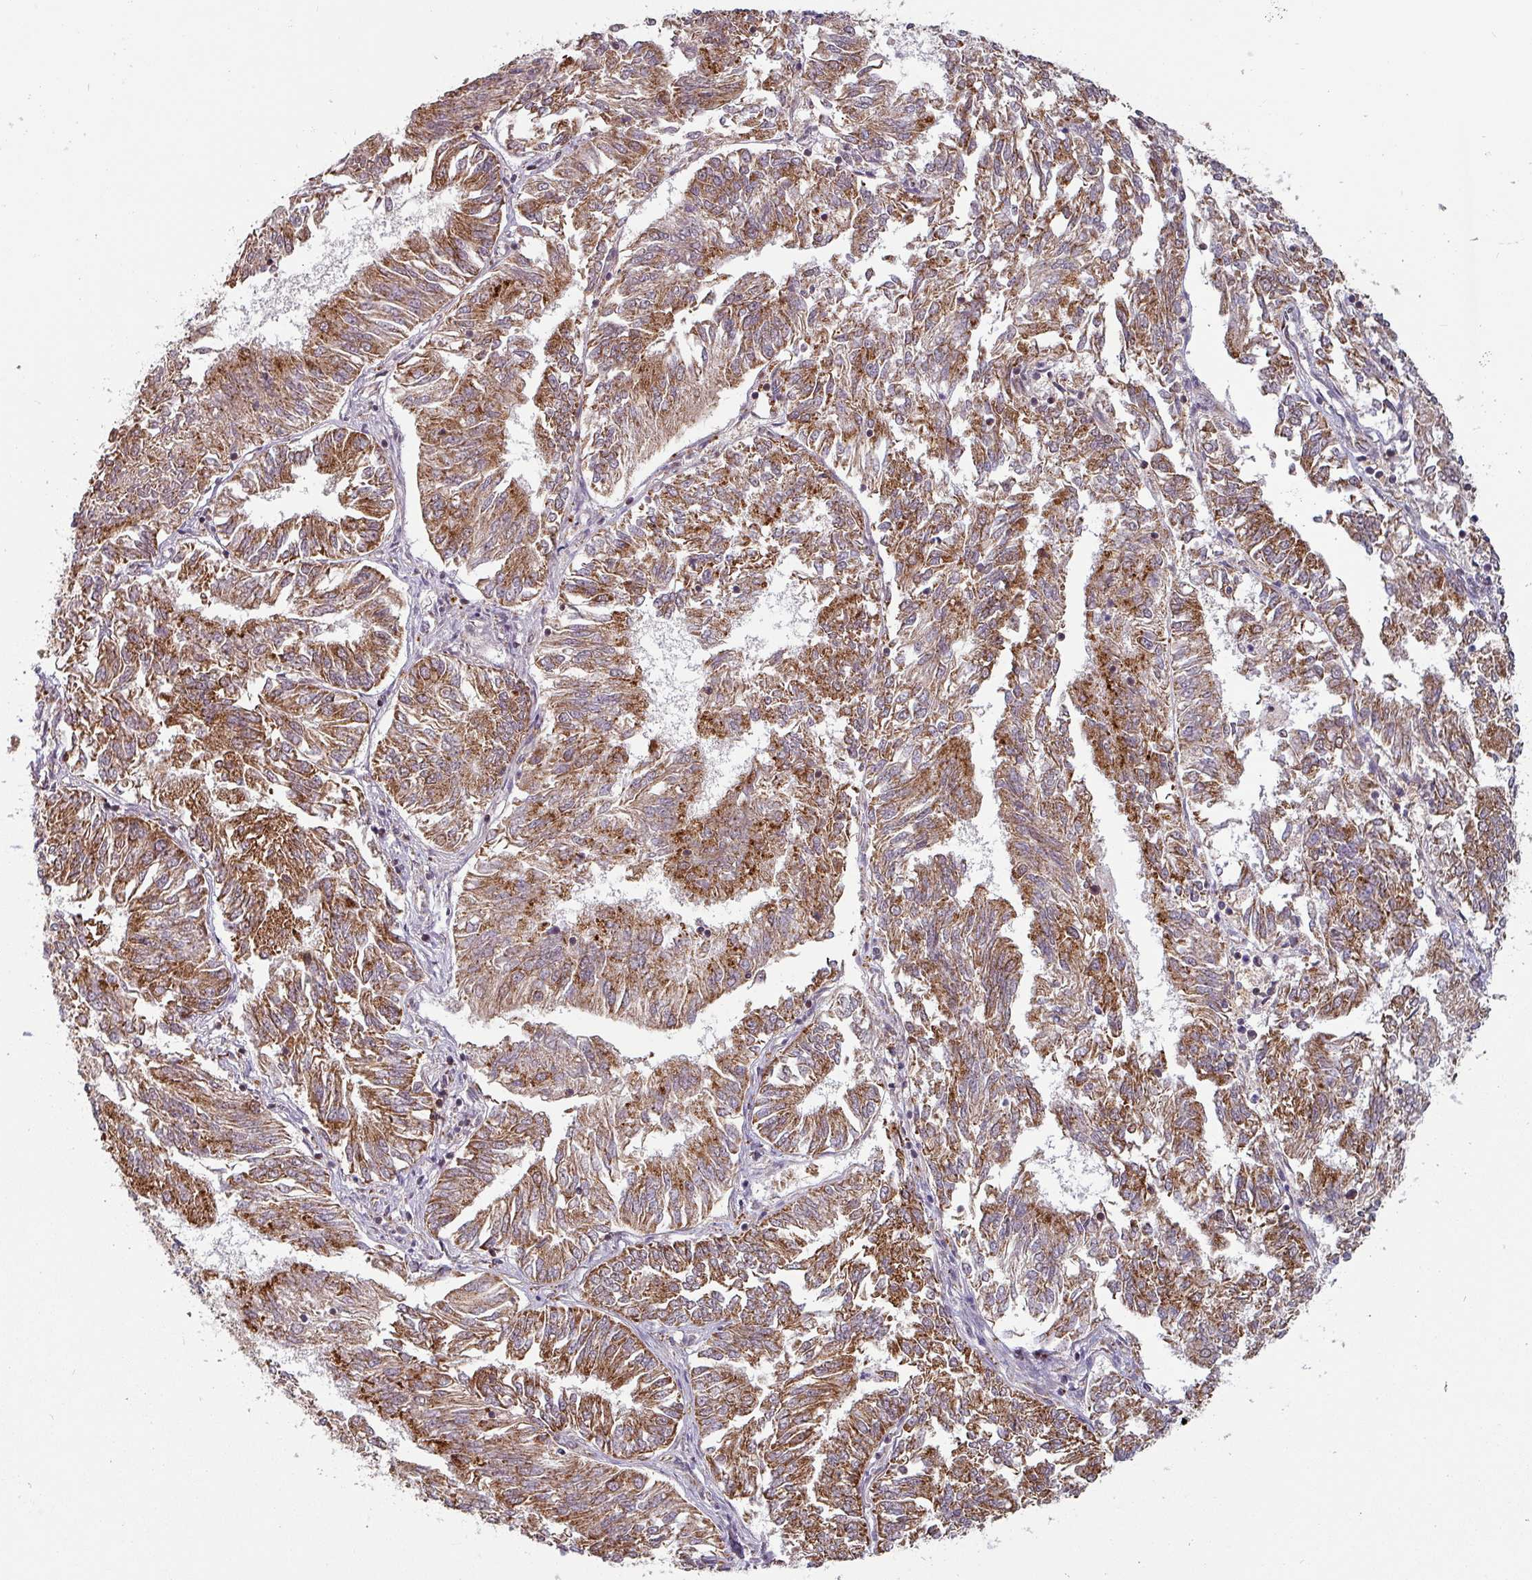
{"staining": {"intensity": "moderate", "quantity": ">75%", "location": "cytoplasmic/membranous"}, "tissue": "endometrial cancer", "cell_type": "Tumor cells", "image_type": "cancer", "snomed": [{"axis": "morphology", "description": "Adenocarcinoma, NOS"}, {"axis": "topography", "description": "Endometrium"}], "caption": "Immunohistochemistry (DAB) staining of adenocarcinoma (endometrial) exhibits moderate cytoplasmic/membranous protein expression in about >75% of tumor cells.", "gene": "MRPS16", "patient": {"sex": "female", "age": 58}}